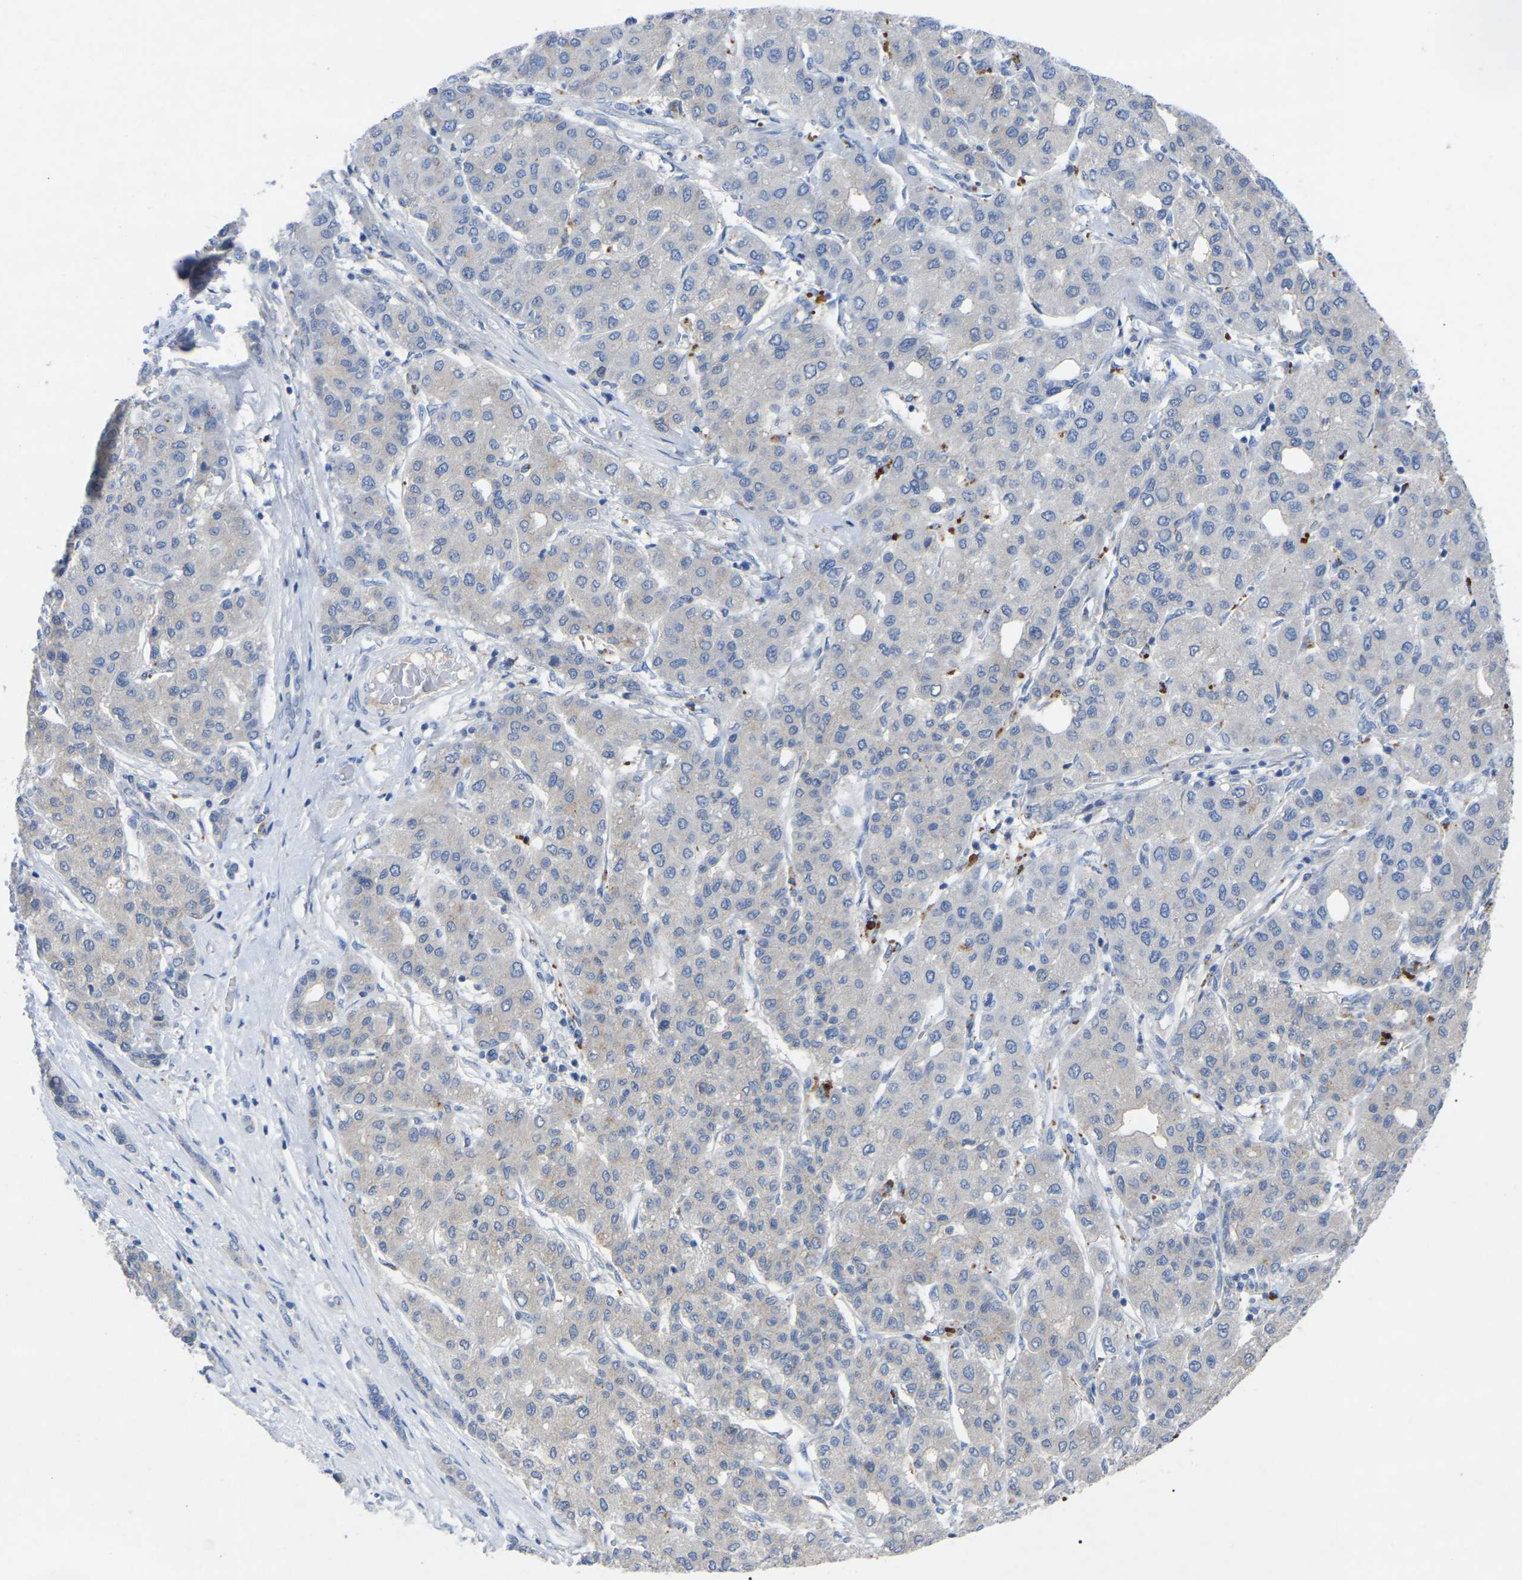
{"staining": {"intensity": "negative", "quantity": "none", "location": "none"}, "tissue": "liver cancer", "cell_type": "Tumor cells", "image_type": "cancer", "snomed": [{"axis": "morphology", "description": "Carcinoma, Hepatocellular, NOS"}, {"axis": "topography", "description": "Liver"}], "caption": "There is no significant positivity in tumor cells of liver cancer (hepatocellular carcinoma).", "gene": "SMPD2", "patient": {"sex": "male", "age": 65}}